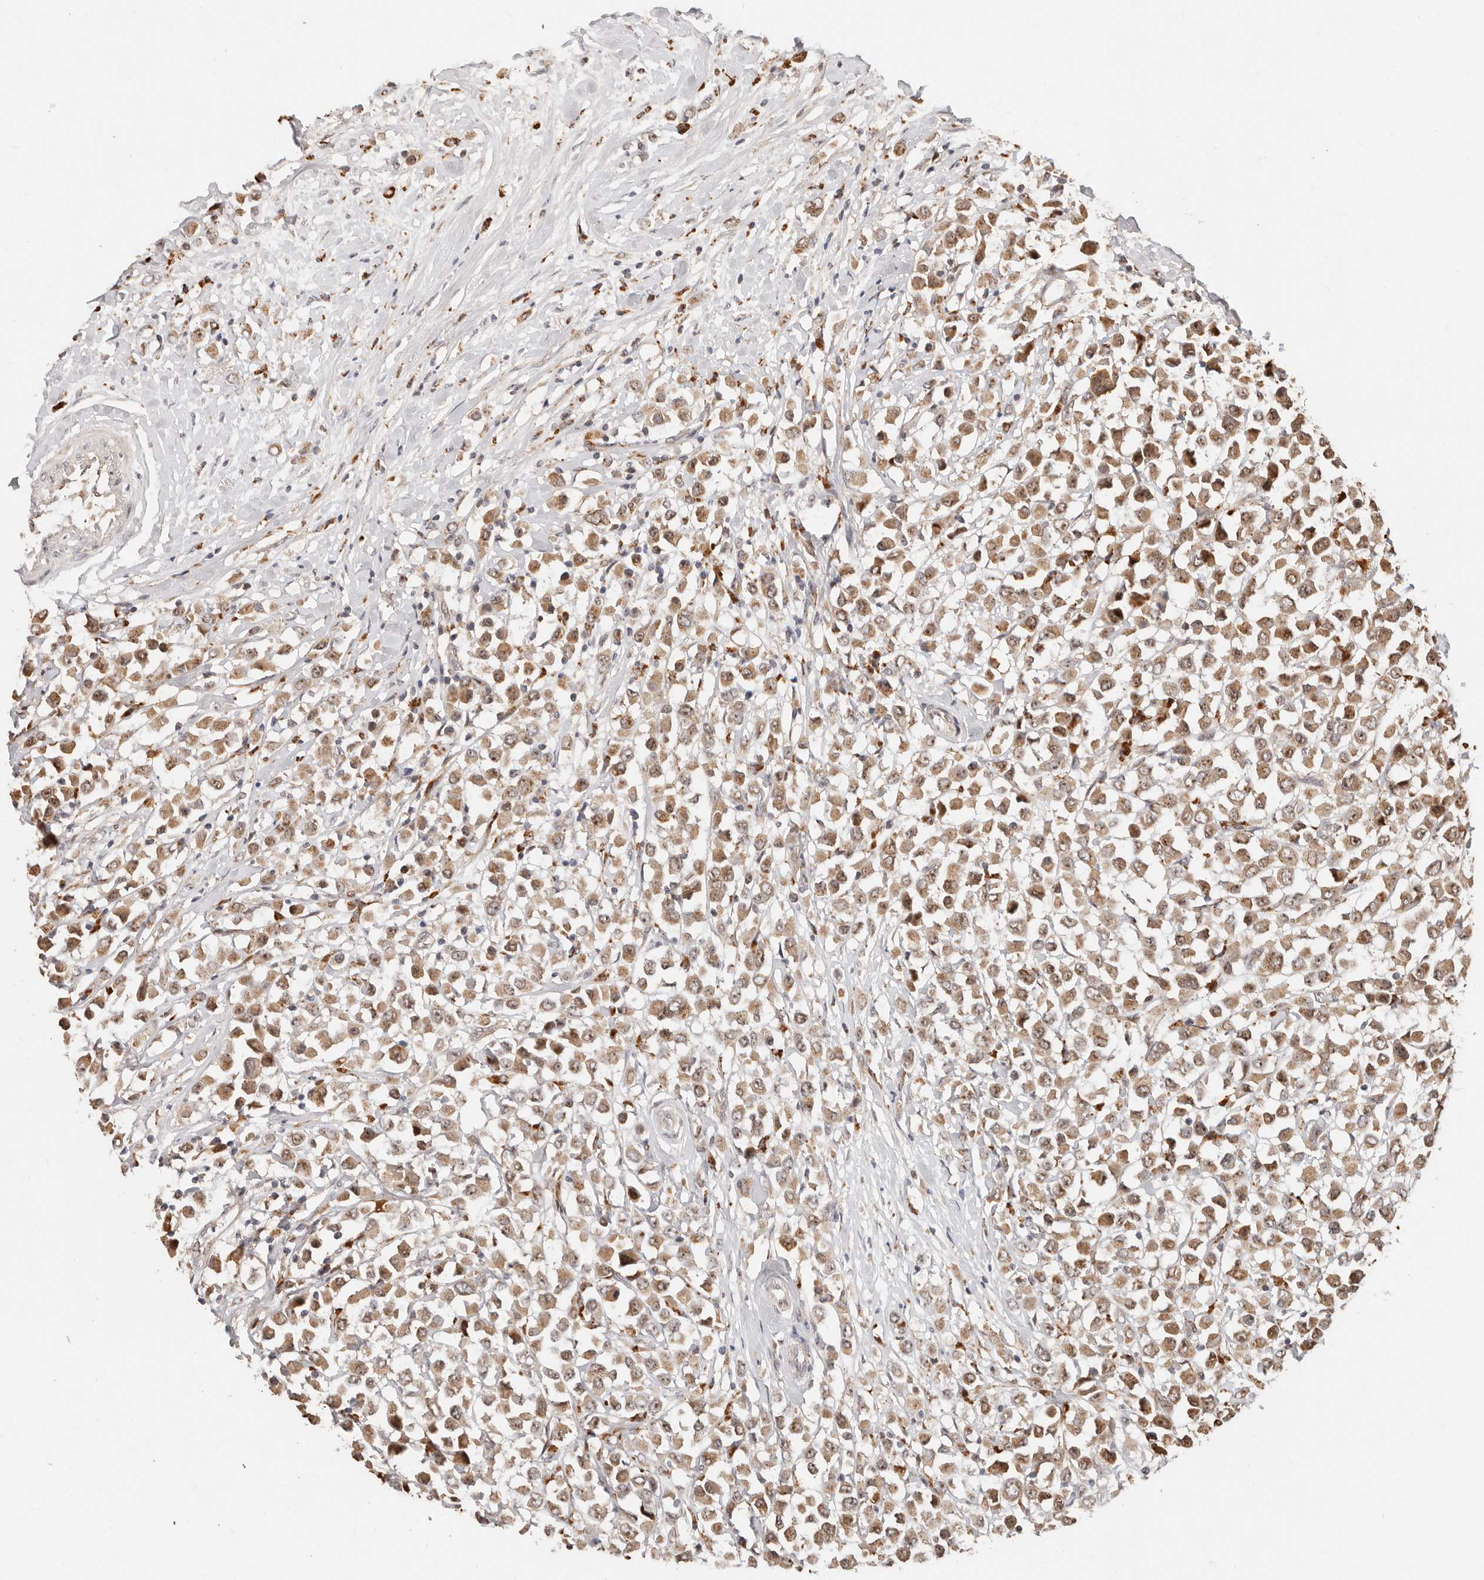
{"staining": {"intensity": "moderate", "quantity": ">75%", "location": "cytoplasmic/membranous,nuclear"}, "tissue": "breast cancer", "cell_type": "Tumor cells", "image_type": "cancer", "snomed": [{"axis": "morphology", "description": "Duct carcinoma"}, {"axis": "topography", "description": "Breast"}], "caption": "Breast cancer was stained to show a protein in brown. There is medium levels of moderate cytoplasmic/membranous and nuclear expression in approximately >75% of tumor cells.", "gene": "ZRANB1", "patient": {"sex": "female", "age": 61}}